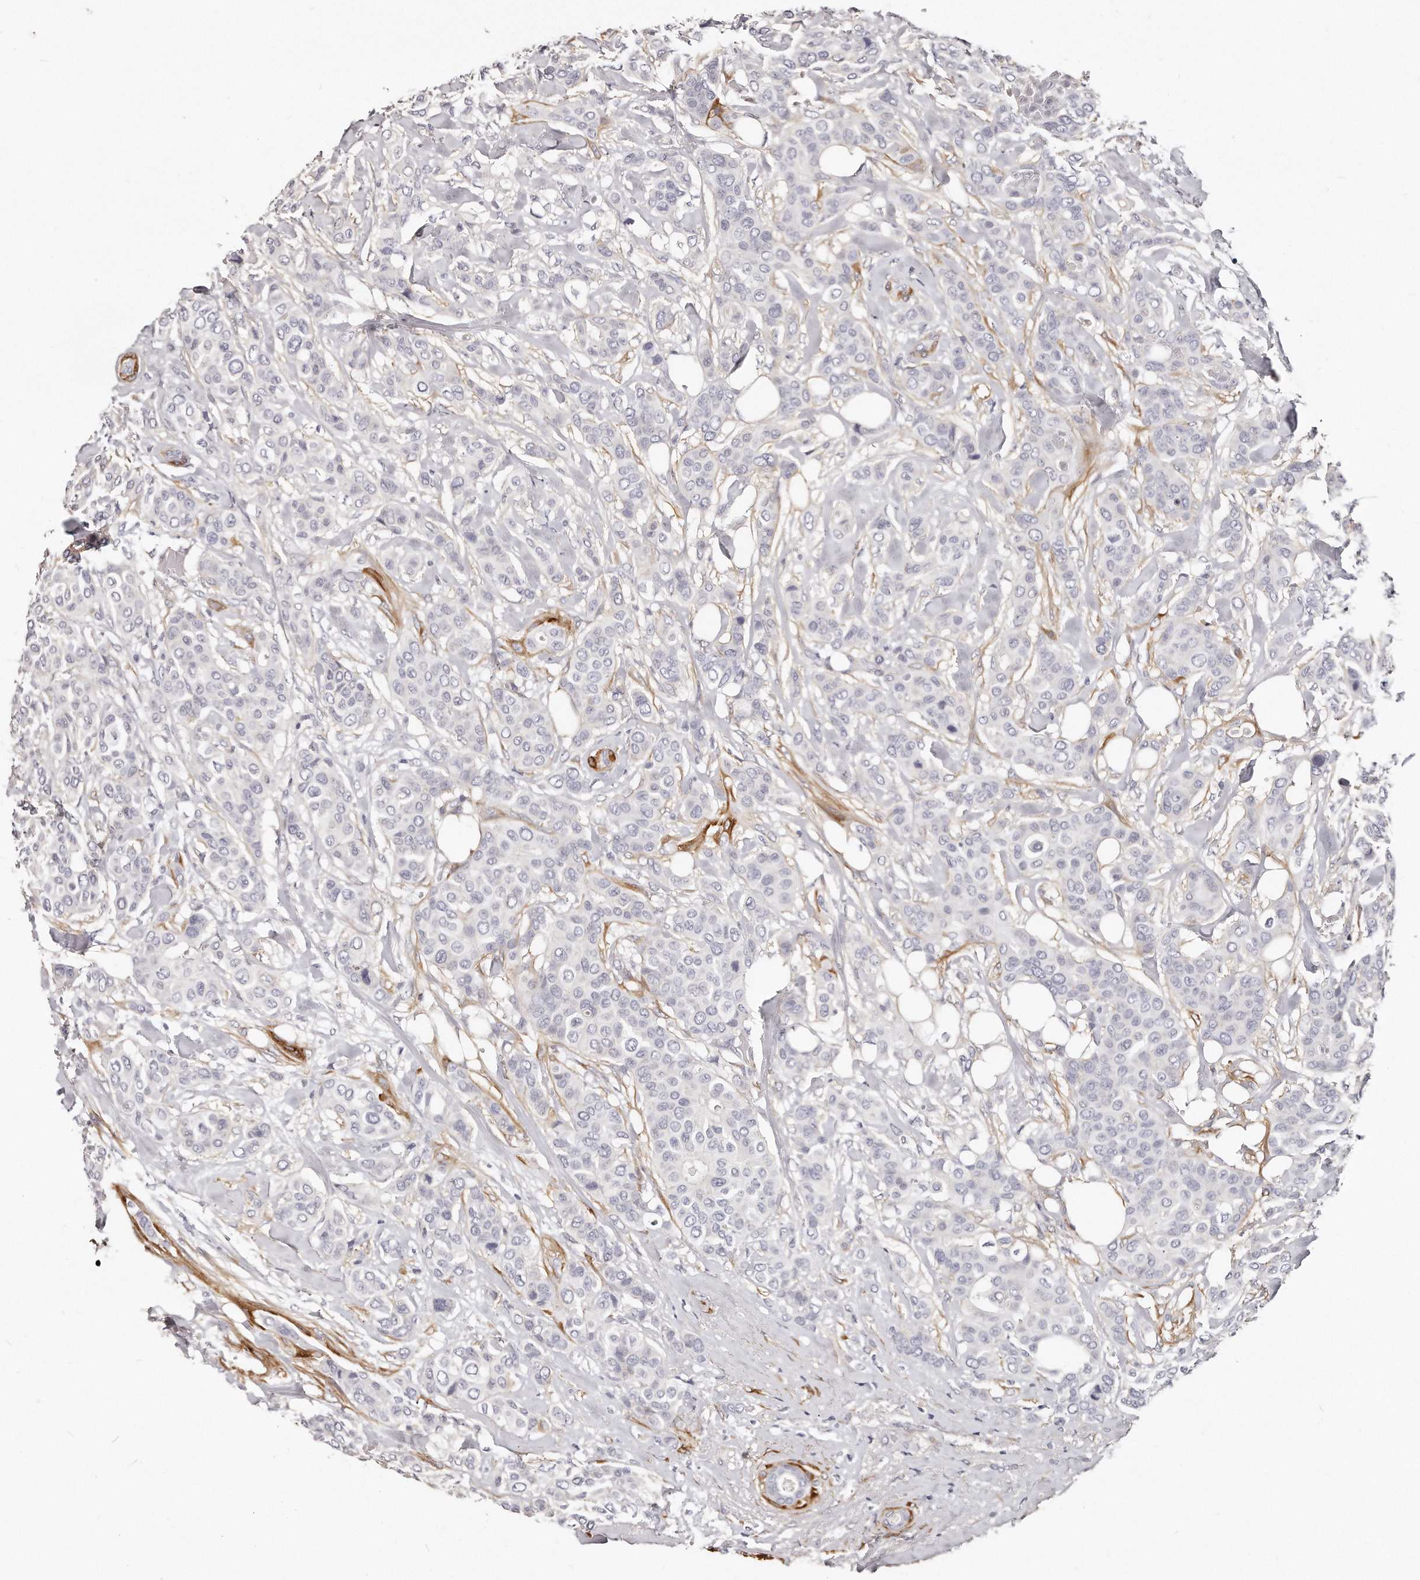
{"staining": {"intensity": "negative", "quantity": "none", "location": "none"}, "tissue": "breast cancer", "cell_type": "Tumor cells", "image_type": "cancer", "snomed": [{"axis": "morphology", "description": "Lobular carcinoma"}, {"axis": "topography", "description": "Breast"}], "caption": "A photomicrograph of breast cancer stained for a protein demonstrates no brown staining in tumor cells.", "gene": "LMOD1", "patient": {"sex": "female", "age": 51}}